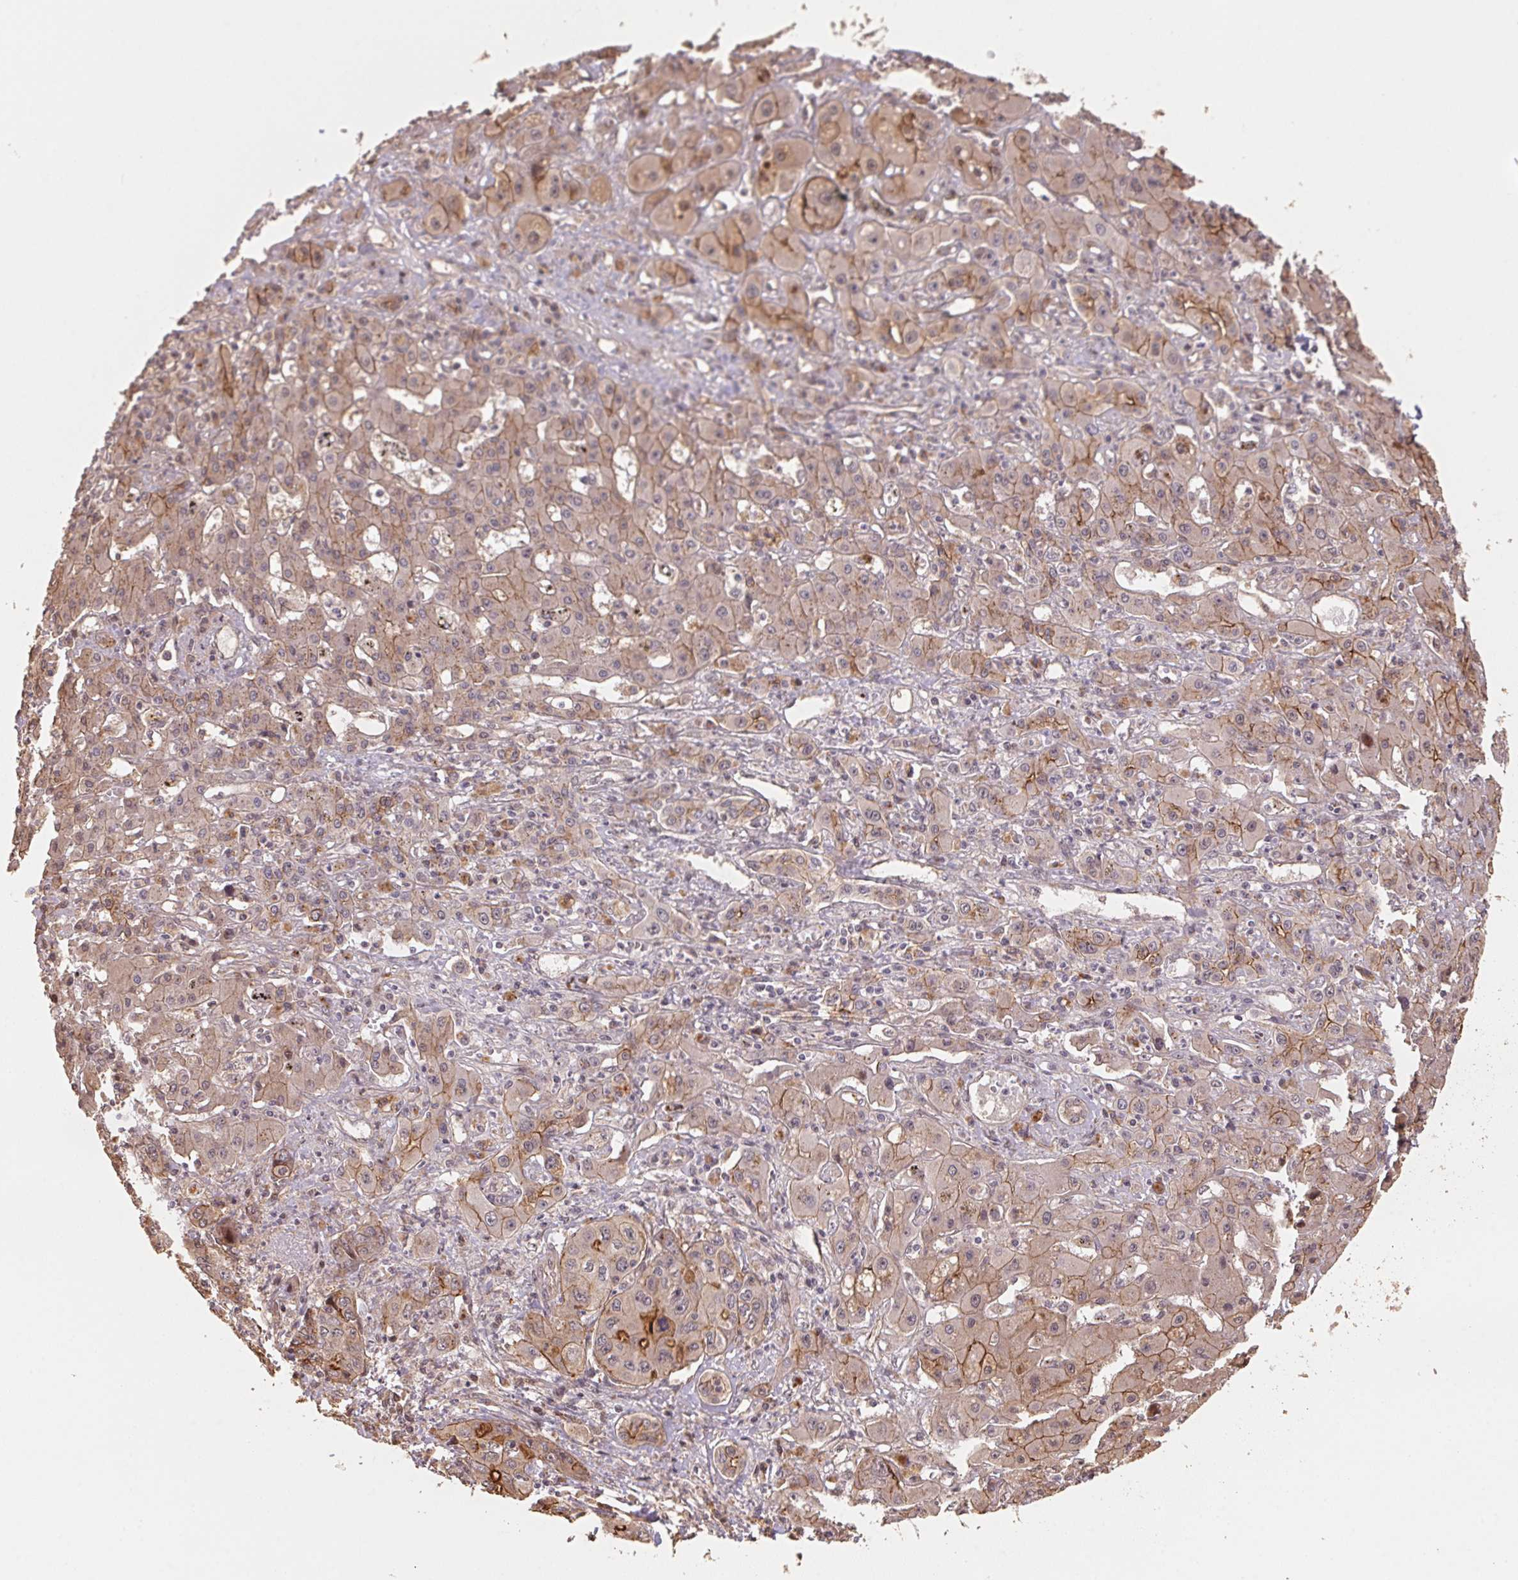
{"staining": {"intensity": "moderate", "quantity": "<25%", "location": "cytoplasmic/membranous"}, "tissue": "liver cancer", "cell_type": "Tumor cells", "image_type": "cancer", "snomed": [{"axis": "morphology", "description": "Cholangiocarcinoma"}, {"axis": "topography", "description": "Liver"}], "caption": "Protein staining of liver cancer tissue demonstrates moderate cytoplasmic/membranous positivity in approximately <25% of tumor cells.", "gene": "TMEM222", "patient": {"sex": "male", "age": 67}}